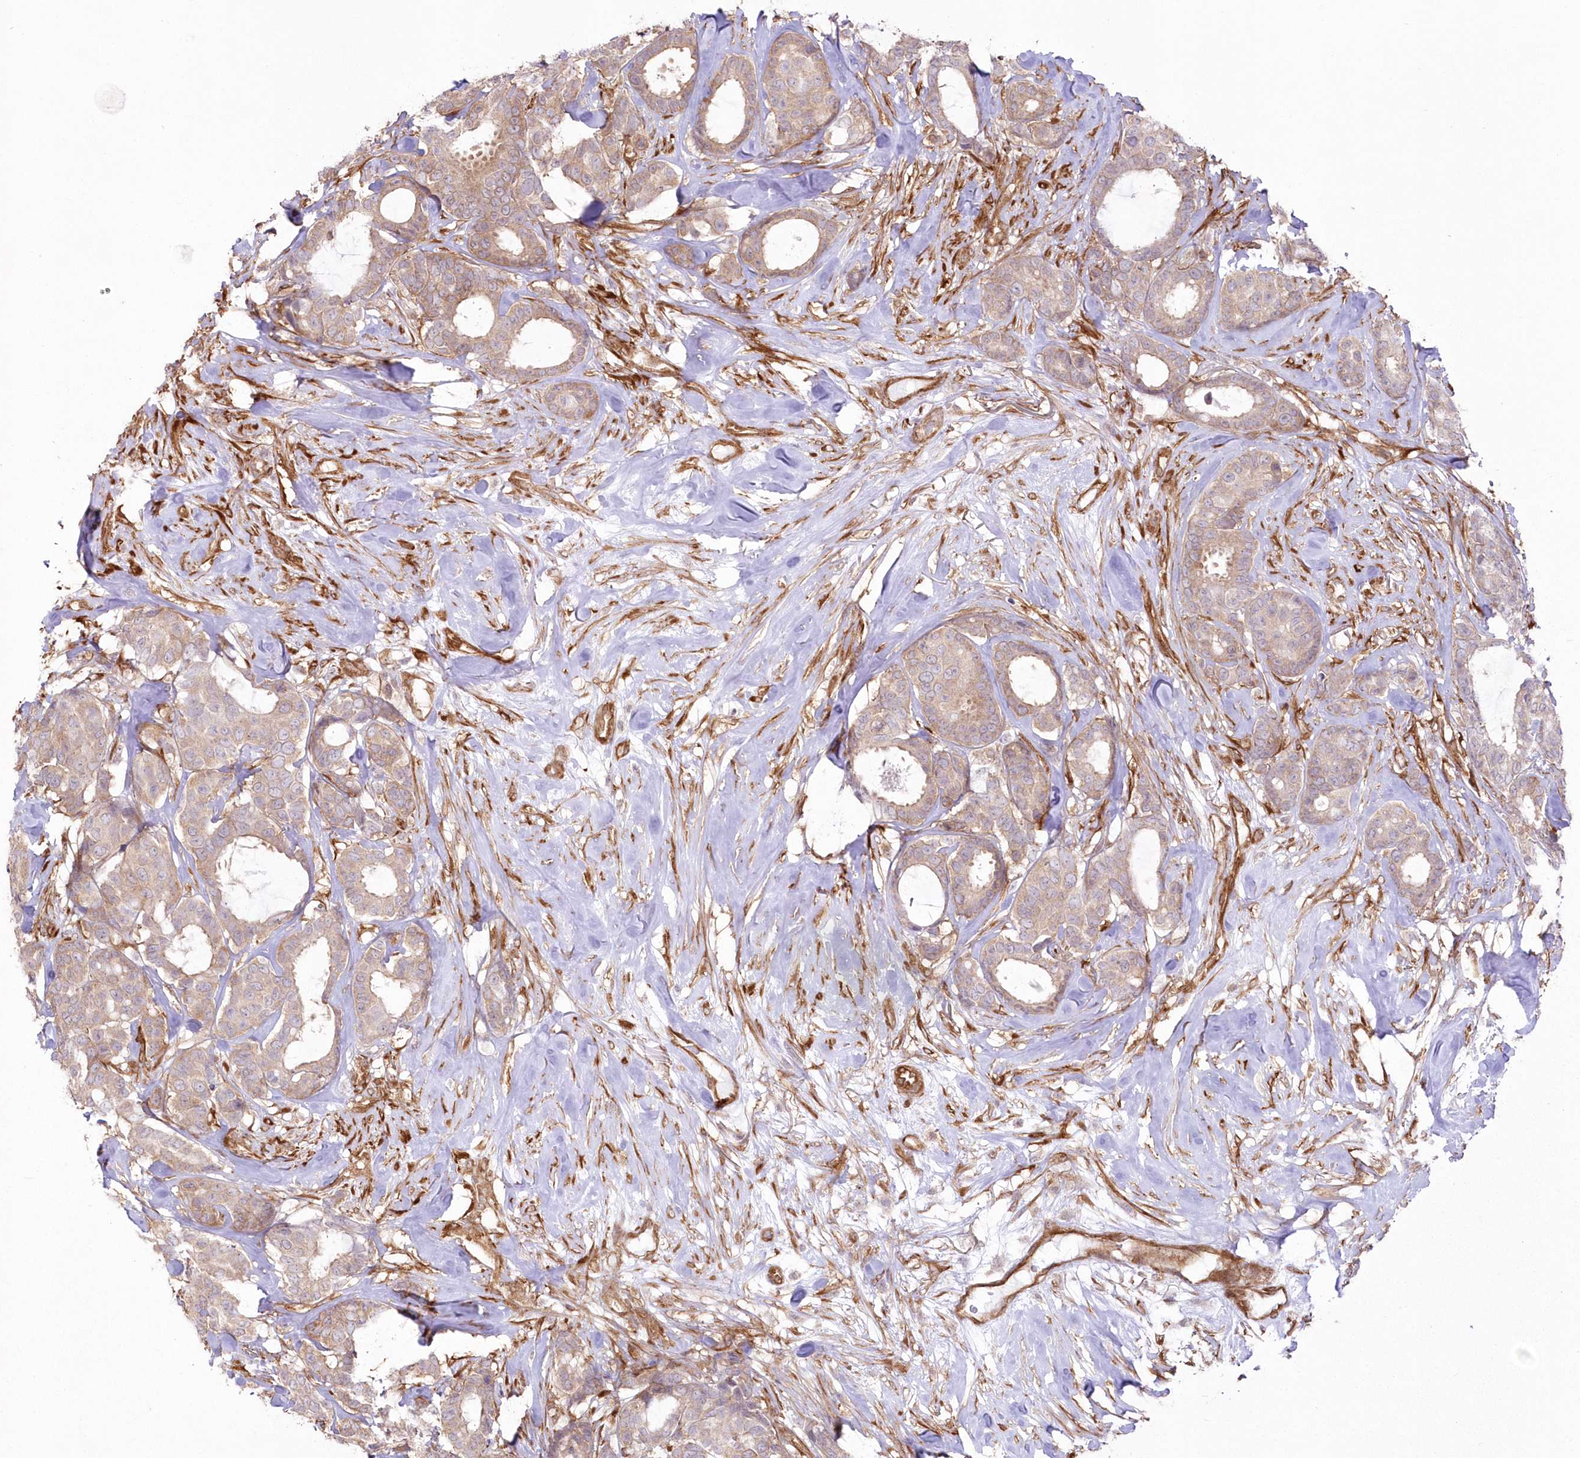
{"staining": {"intensity": "moderate", "quantity": "25%-75%", "location": "cytoplasmic/membranous"}, "tissue": "breast cancer", "cell_type": "Tumor cells", "image_type": "cancer", "snomed": [{"axis": "morphology", "description": "Duct carcinoma"}, {"axis": "topography", "description": "Breast"}], "caption": "IHC micrograph of human breast intraductal carcinoma stained for a protein (brown), which exhibits medium levels of moderate cytoplasmic/membranous expression in about 25%-75% of tumor cells.", "gene": "SH3PXD2B", "patient": {"sex": "female", "age": 87}}